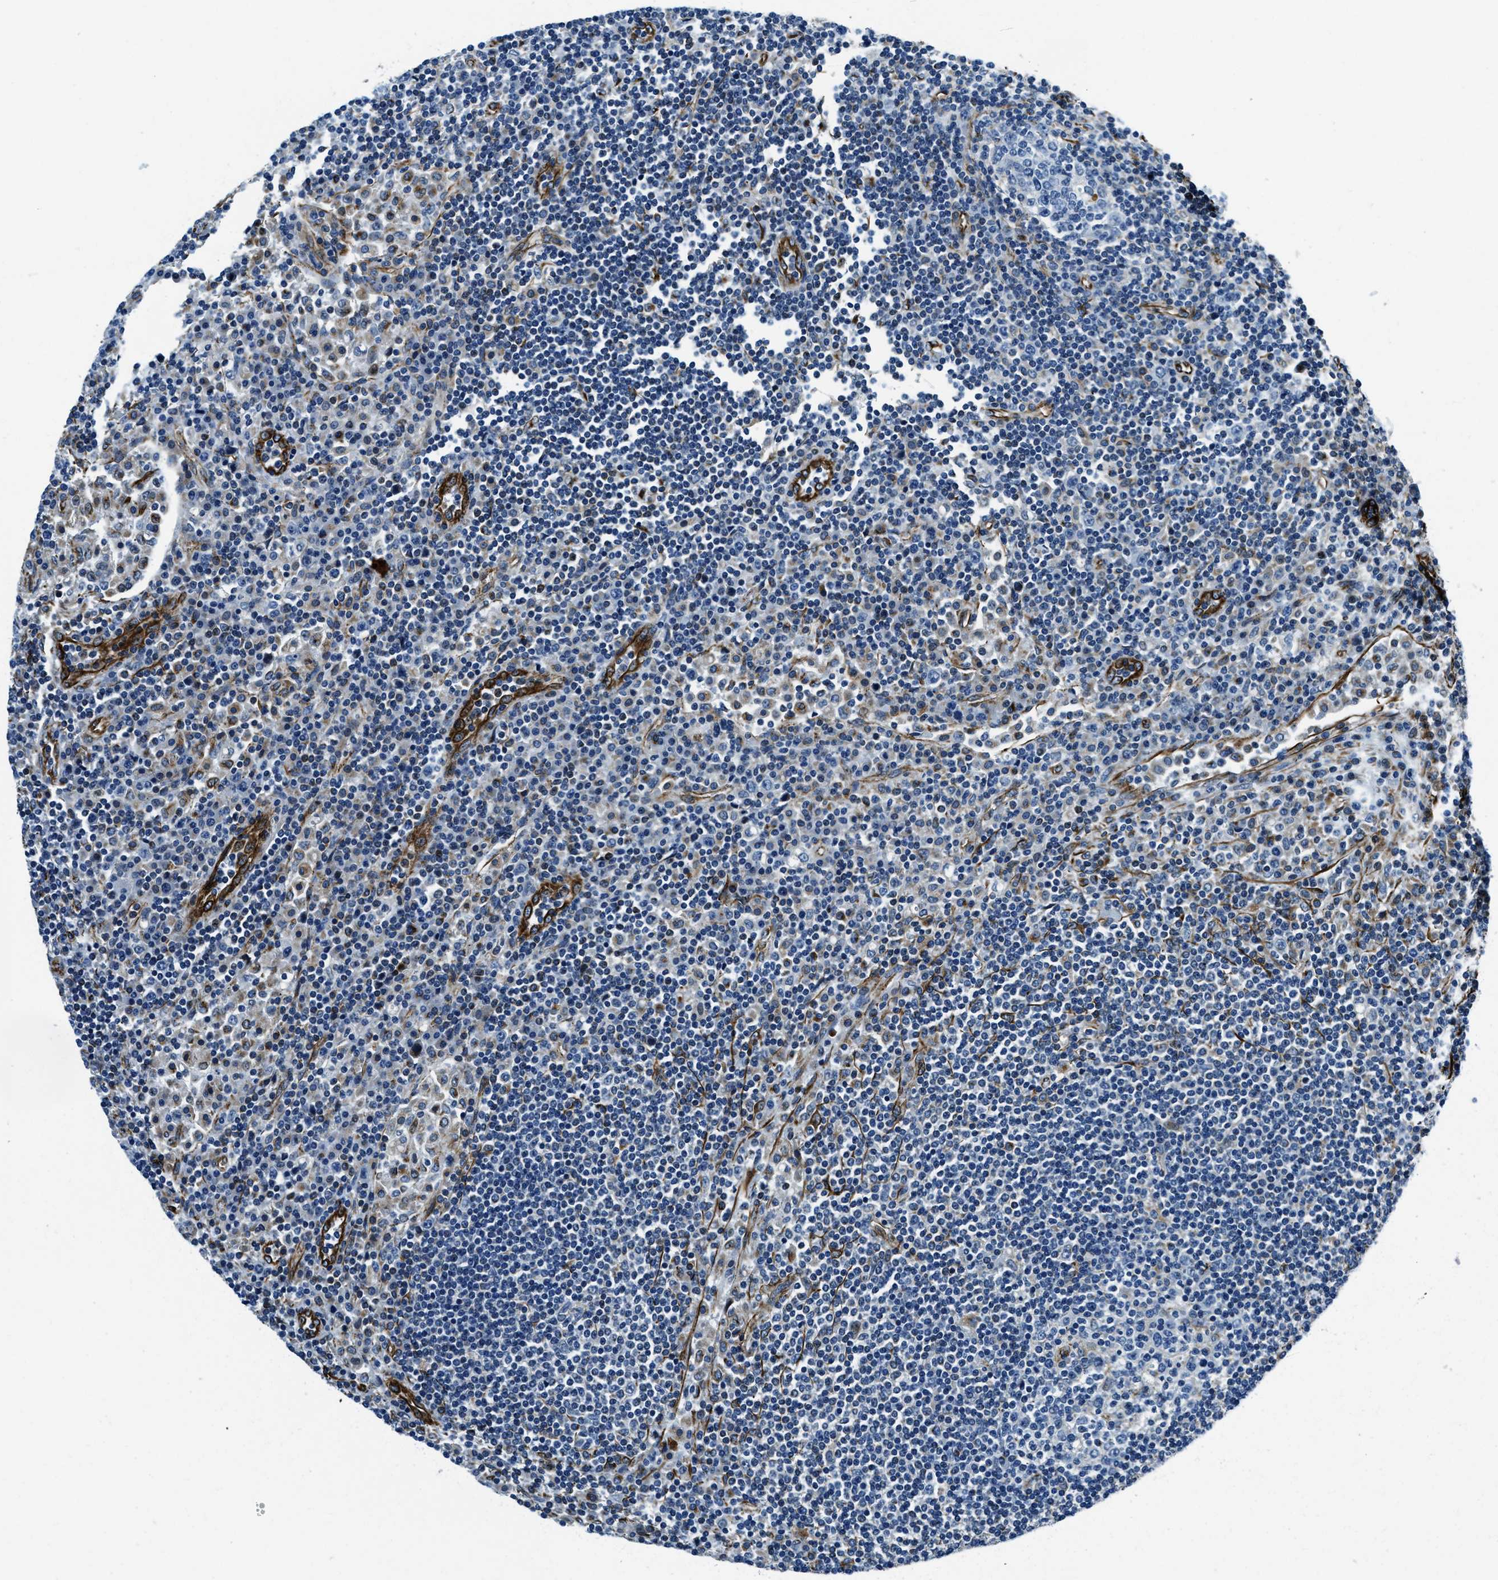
{"staining": {"intensity": "negative", "quantity": "none", "location": "none"}, "tissue": "lymph node", "cell_type": "Germinal center cells", "image_type": "normal", "snomed": [{"axis": "morphology", "description": "Normal tissue, NOS"}, {"axis": "topography", "description": "Lymph node"}], "caption": "Immunohistochemistry (IHC) photomicrograph of benign lymph node stained for a protein (brown), which shows no staining in germinal center cells.", "gene": "GNS", "patient": {"sex": "female", "age": 53}}